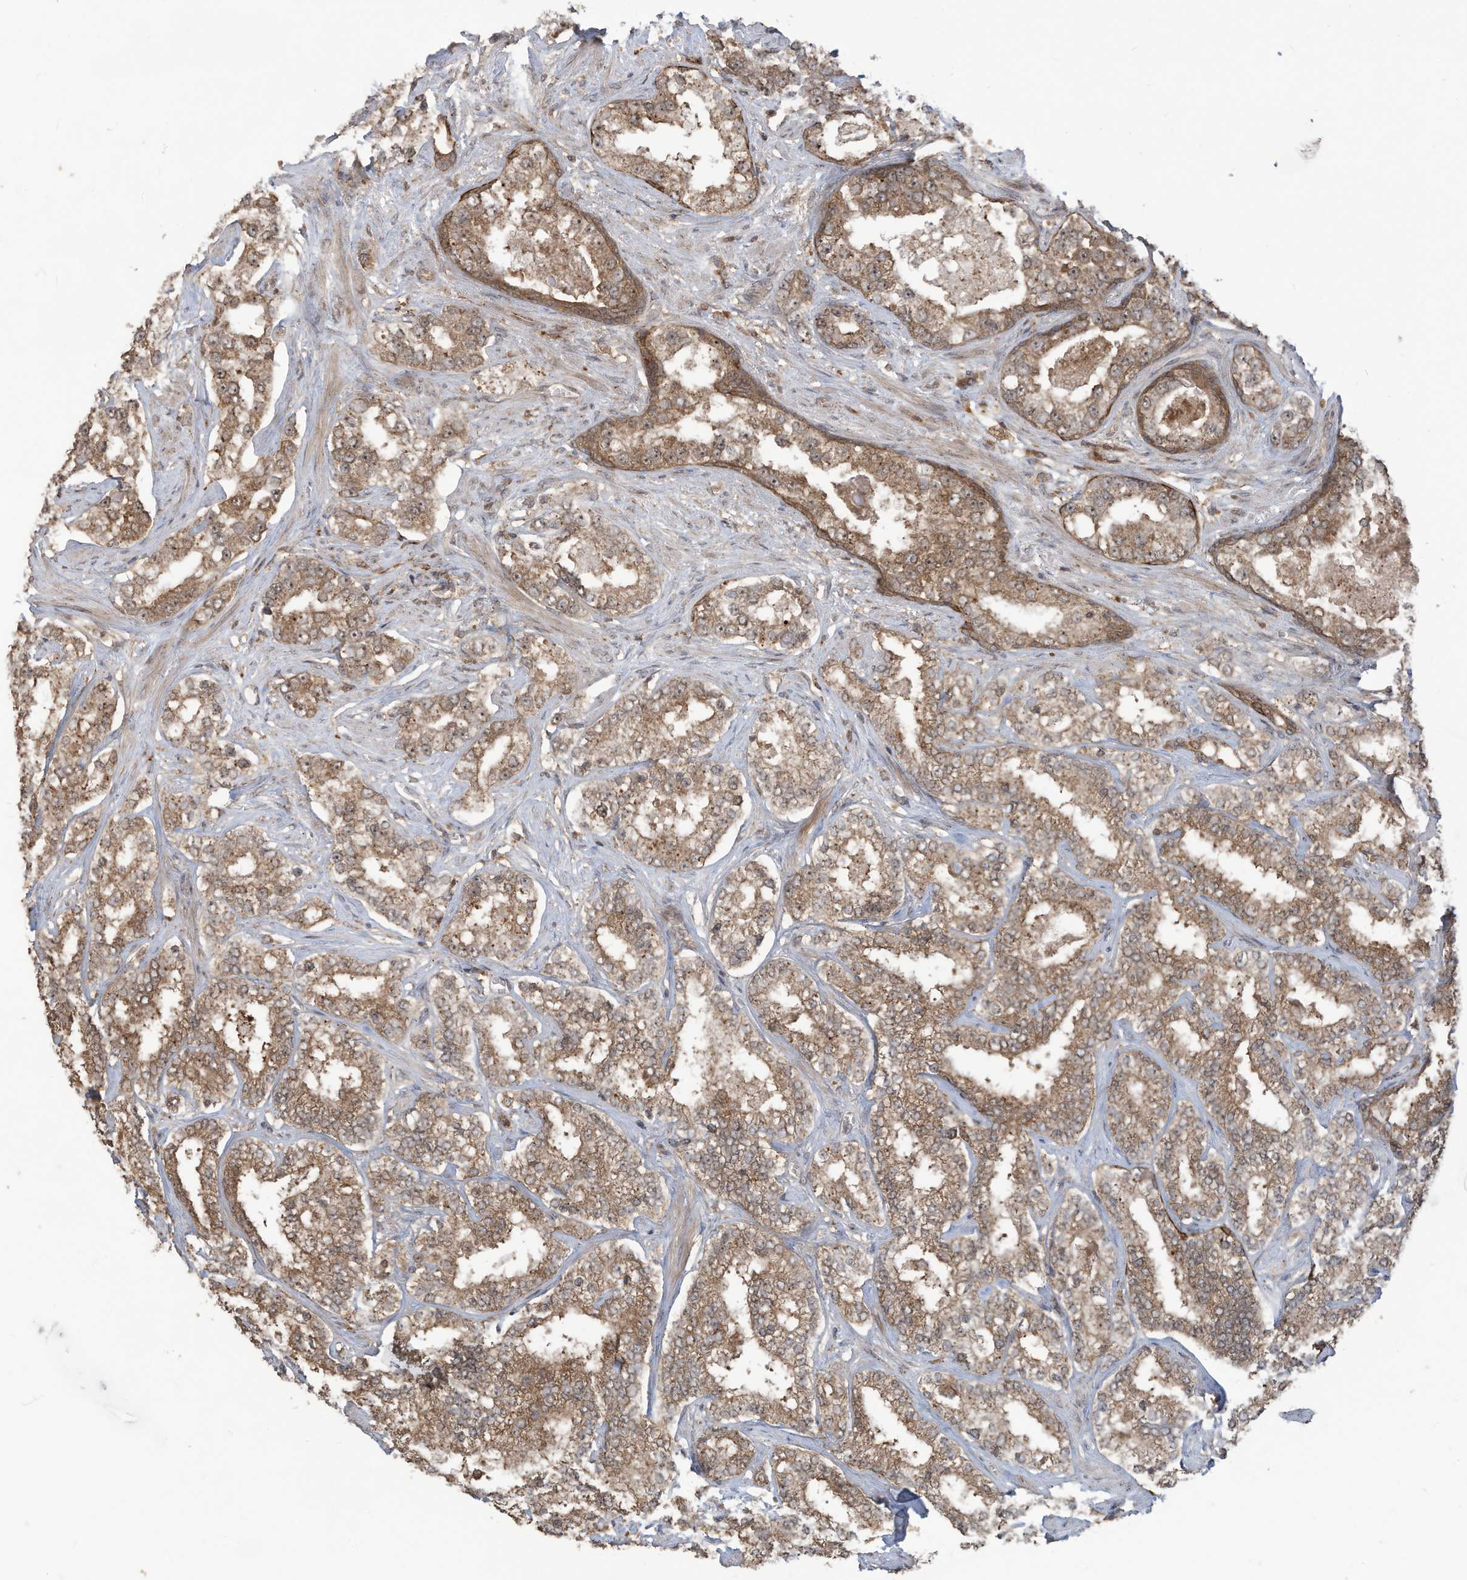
{"staining": {"intensity": "moderate", "quantity": ">75%", "location": "cytoplasmic/membranous"}, "tissue": "prostate cancer", "cell_type": "Tumor cells", "image_type": "cancer", "snomed": [{"axis": "morphology", "description": "Normal tissue, NOS"}, {"axis": "morphology", "description": "Adenocarcinoma, High grade"}, {"axis": "topography", "description": "Prostate"}], "caption": "IHC (DAB (3,3'-diaminobenzidine)) staining of human prostate cancer exhibits moderate cytoplasmic/membranous protein staining in about >75% of tumor cells.", "gene": "CARF", "patient": {"sex": "male", "age": 83}}